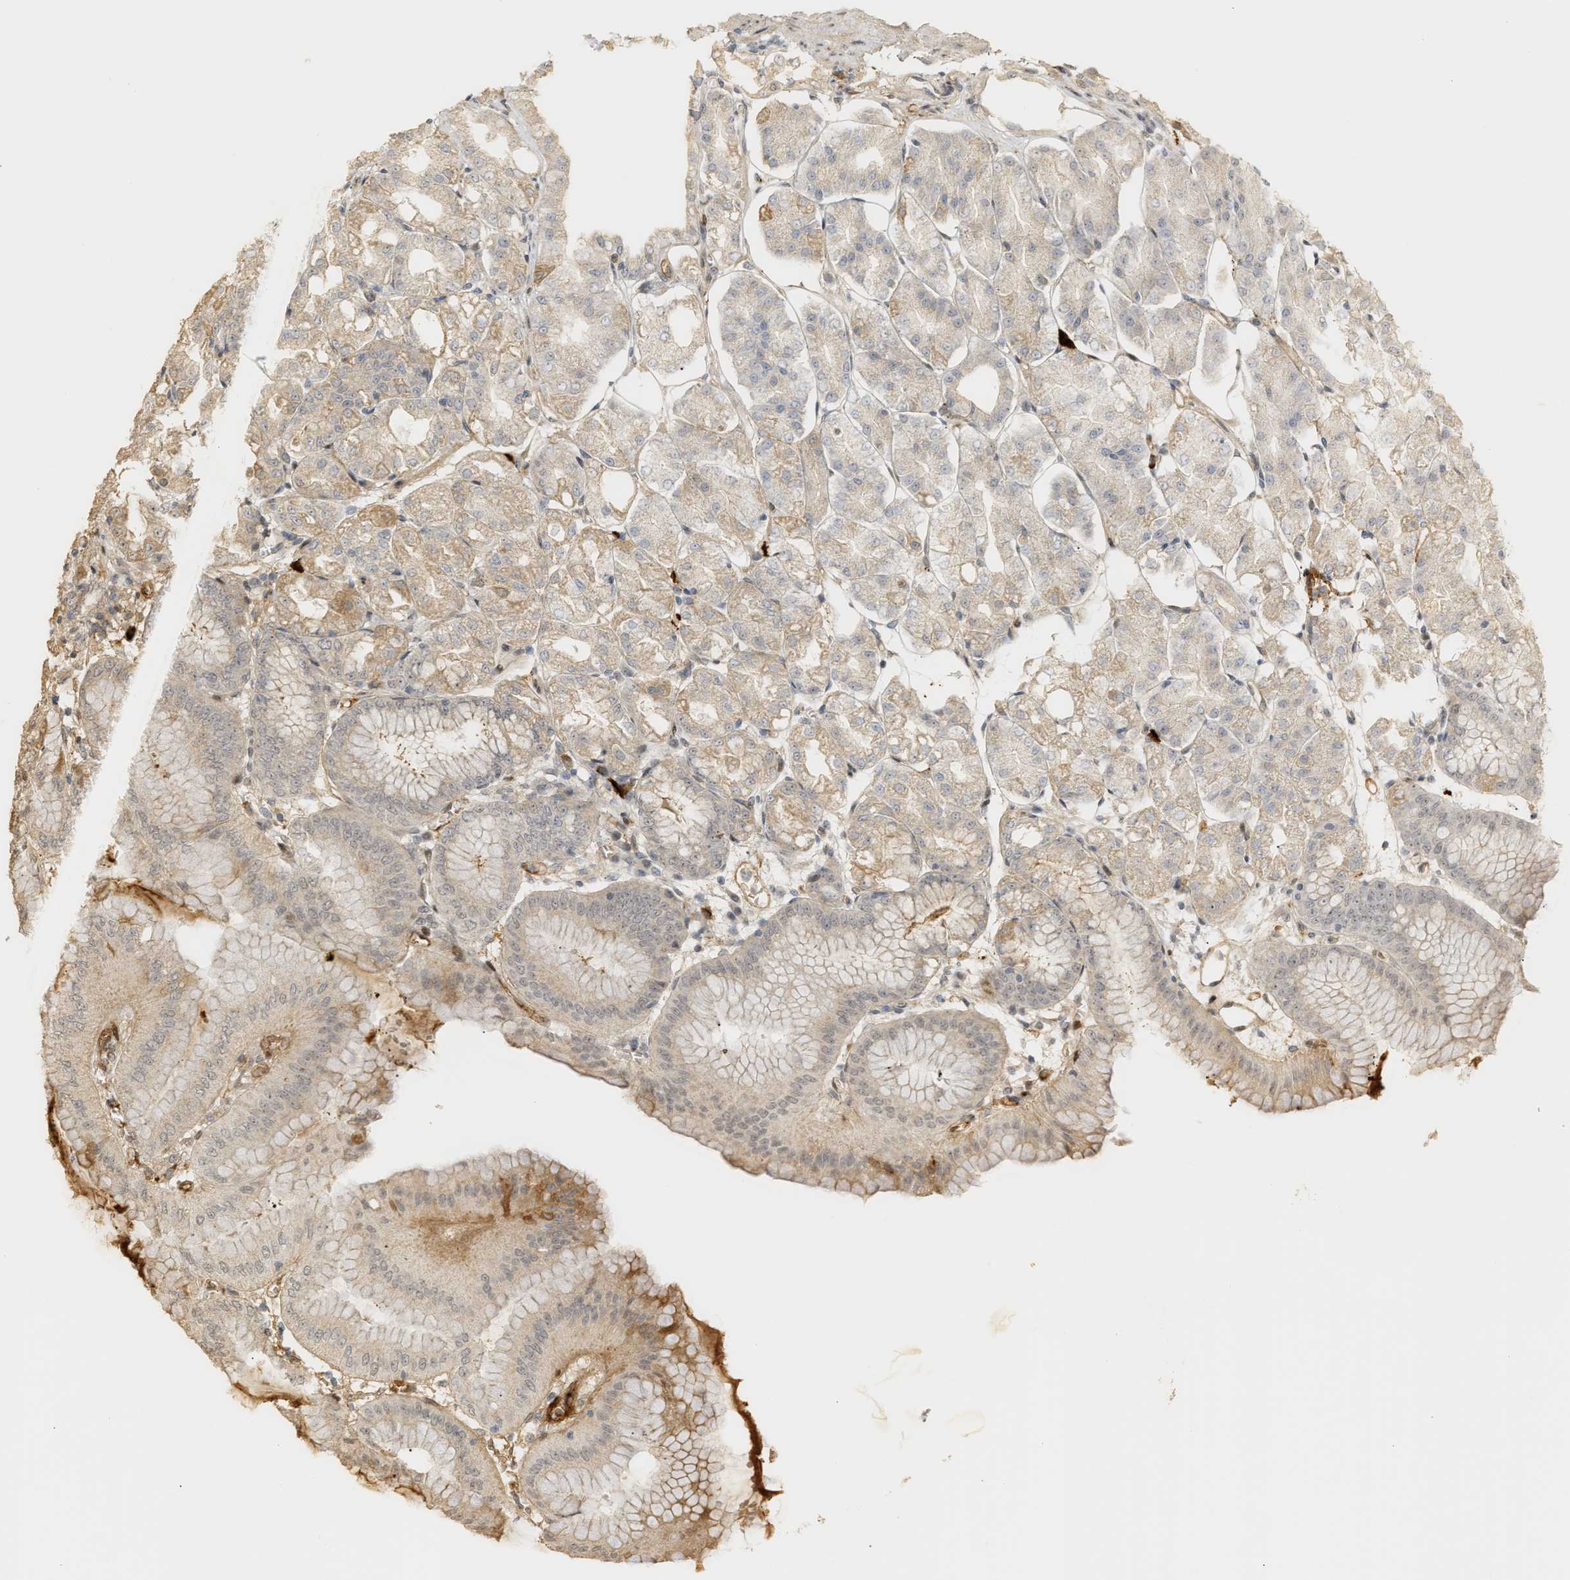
{"staining": {"intensity": "weak", "quantity": "<25%", "location": "cytoplasmic/membranous"}, "tissue": "stomach", "cell_type": "Glandular cells", "image_type": "normal", "snomed": [{"axis": "morphology", "description": "Normal tissue, NOS"}, {"axis": "topography", "description": "Stomach, lower"}], "caption": "DAB immunohistochemical staining of unremarkable stomach shows no significant positivity in glandular cells.", "gene": "ZFAND5", "patient": {"sex": "male", "age": 71}}